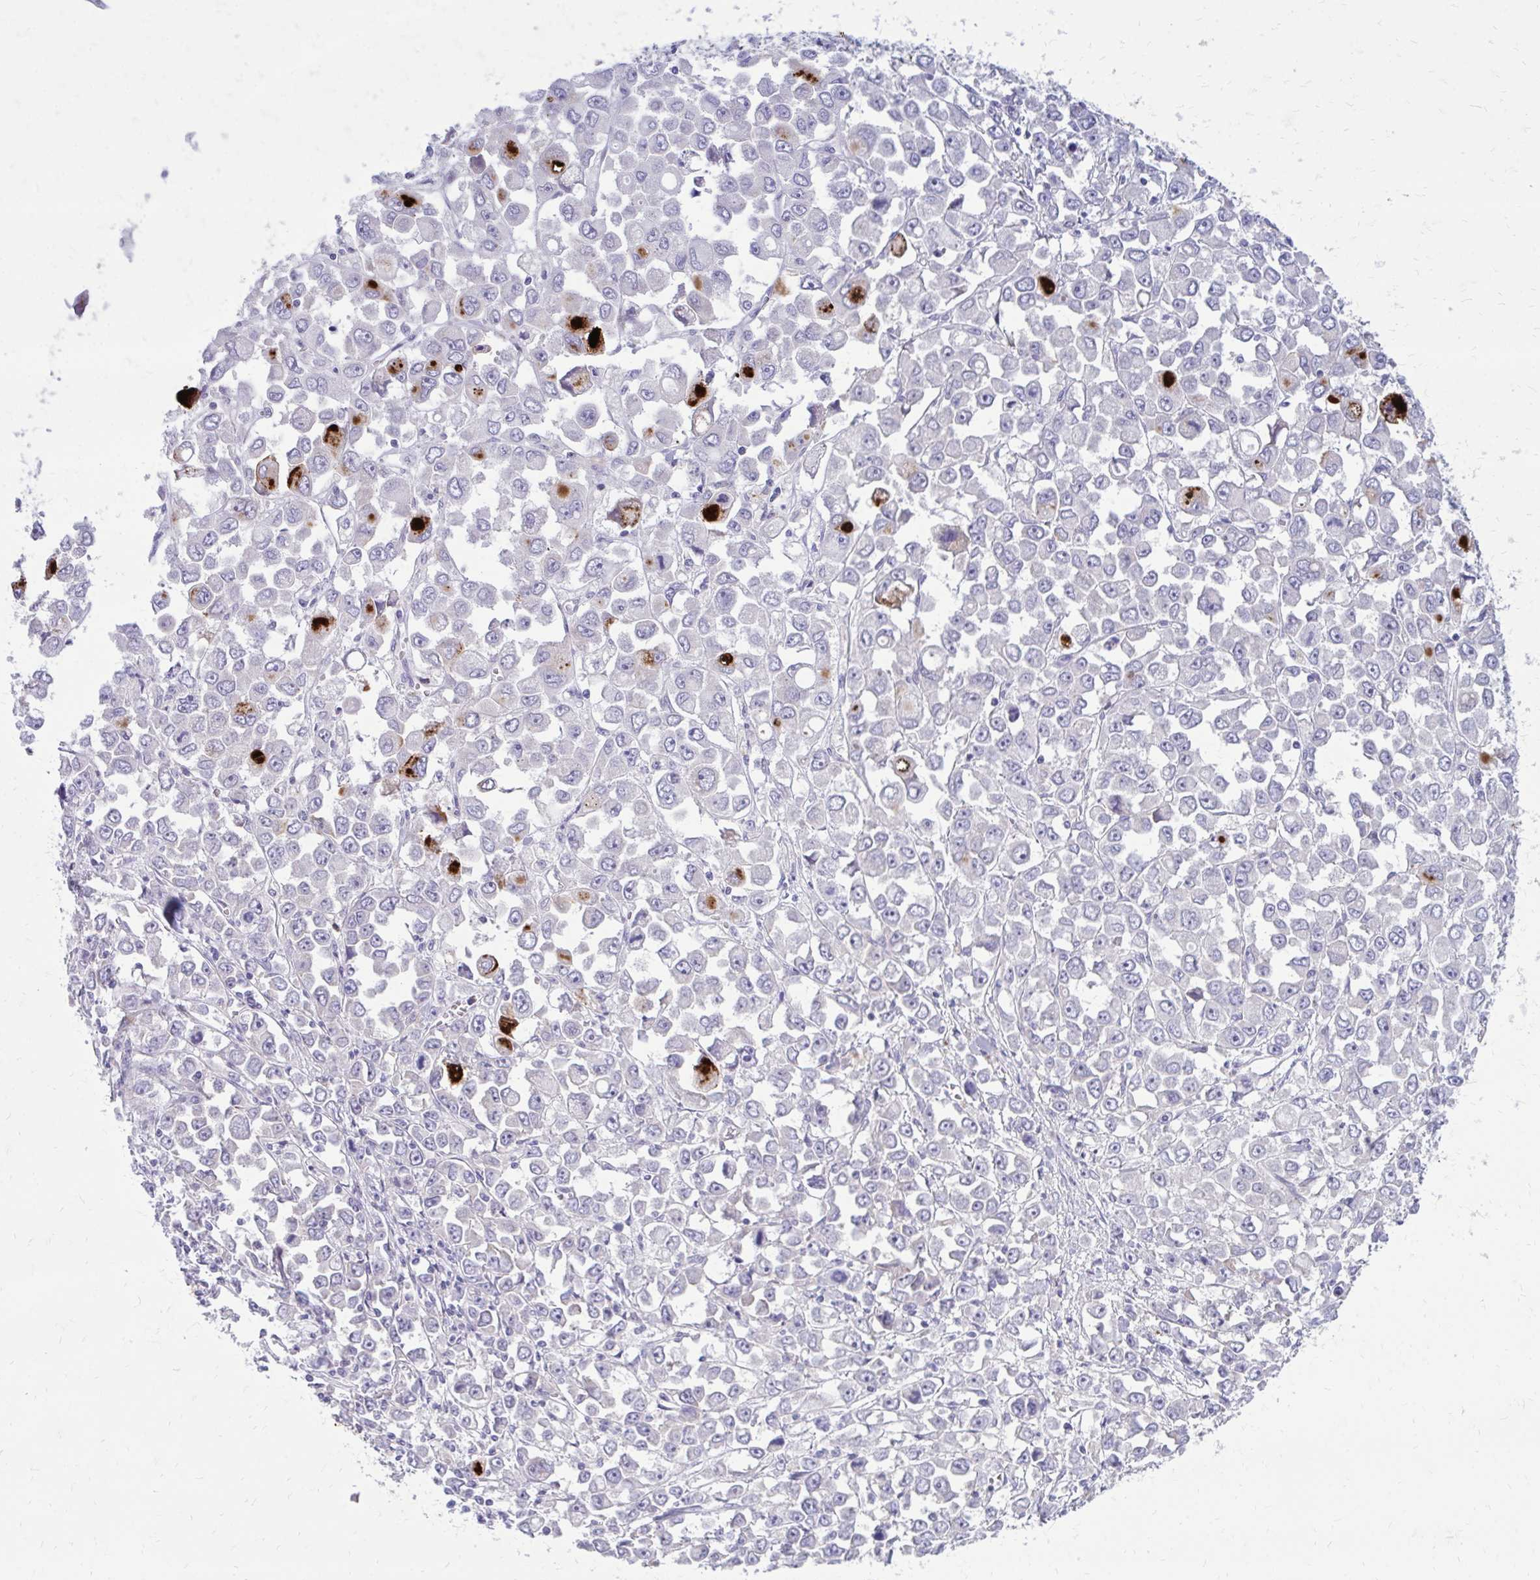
{"staining": {"intensity": "moderate", "quantity": "<25%", "location": "cytoplasmic/membranous"}, "tissue": "stomach cancer", "cell_type": "Tumor cells", "image_type": "cancer", "snomed": [{"axis": "morphology", "description": "Adenocarcinoma, NOS"}, {"axis": "topography", "description": "Stomach, upper"}], "caption": "Immunohistochemical staining of human stomach adenocarcinoma demonstrates moderate cytoplasmic/membranous protein staining in about <25% of tumor cells.", "gene": "GIGYF2", "patient": {"sex": "male", "age": 70}}